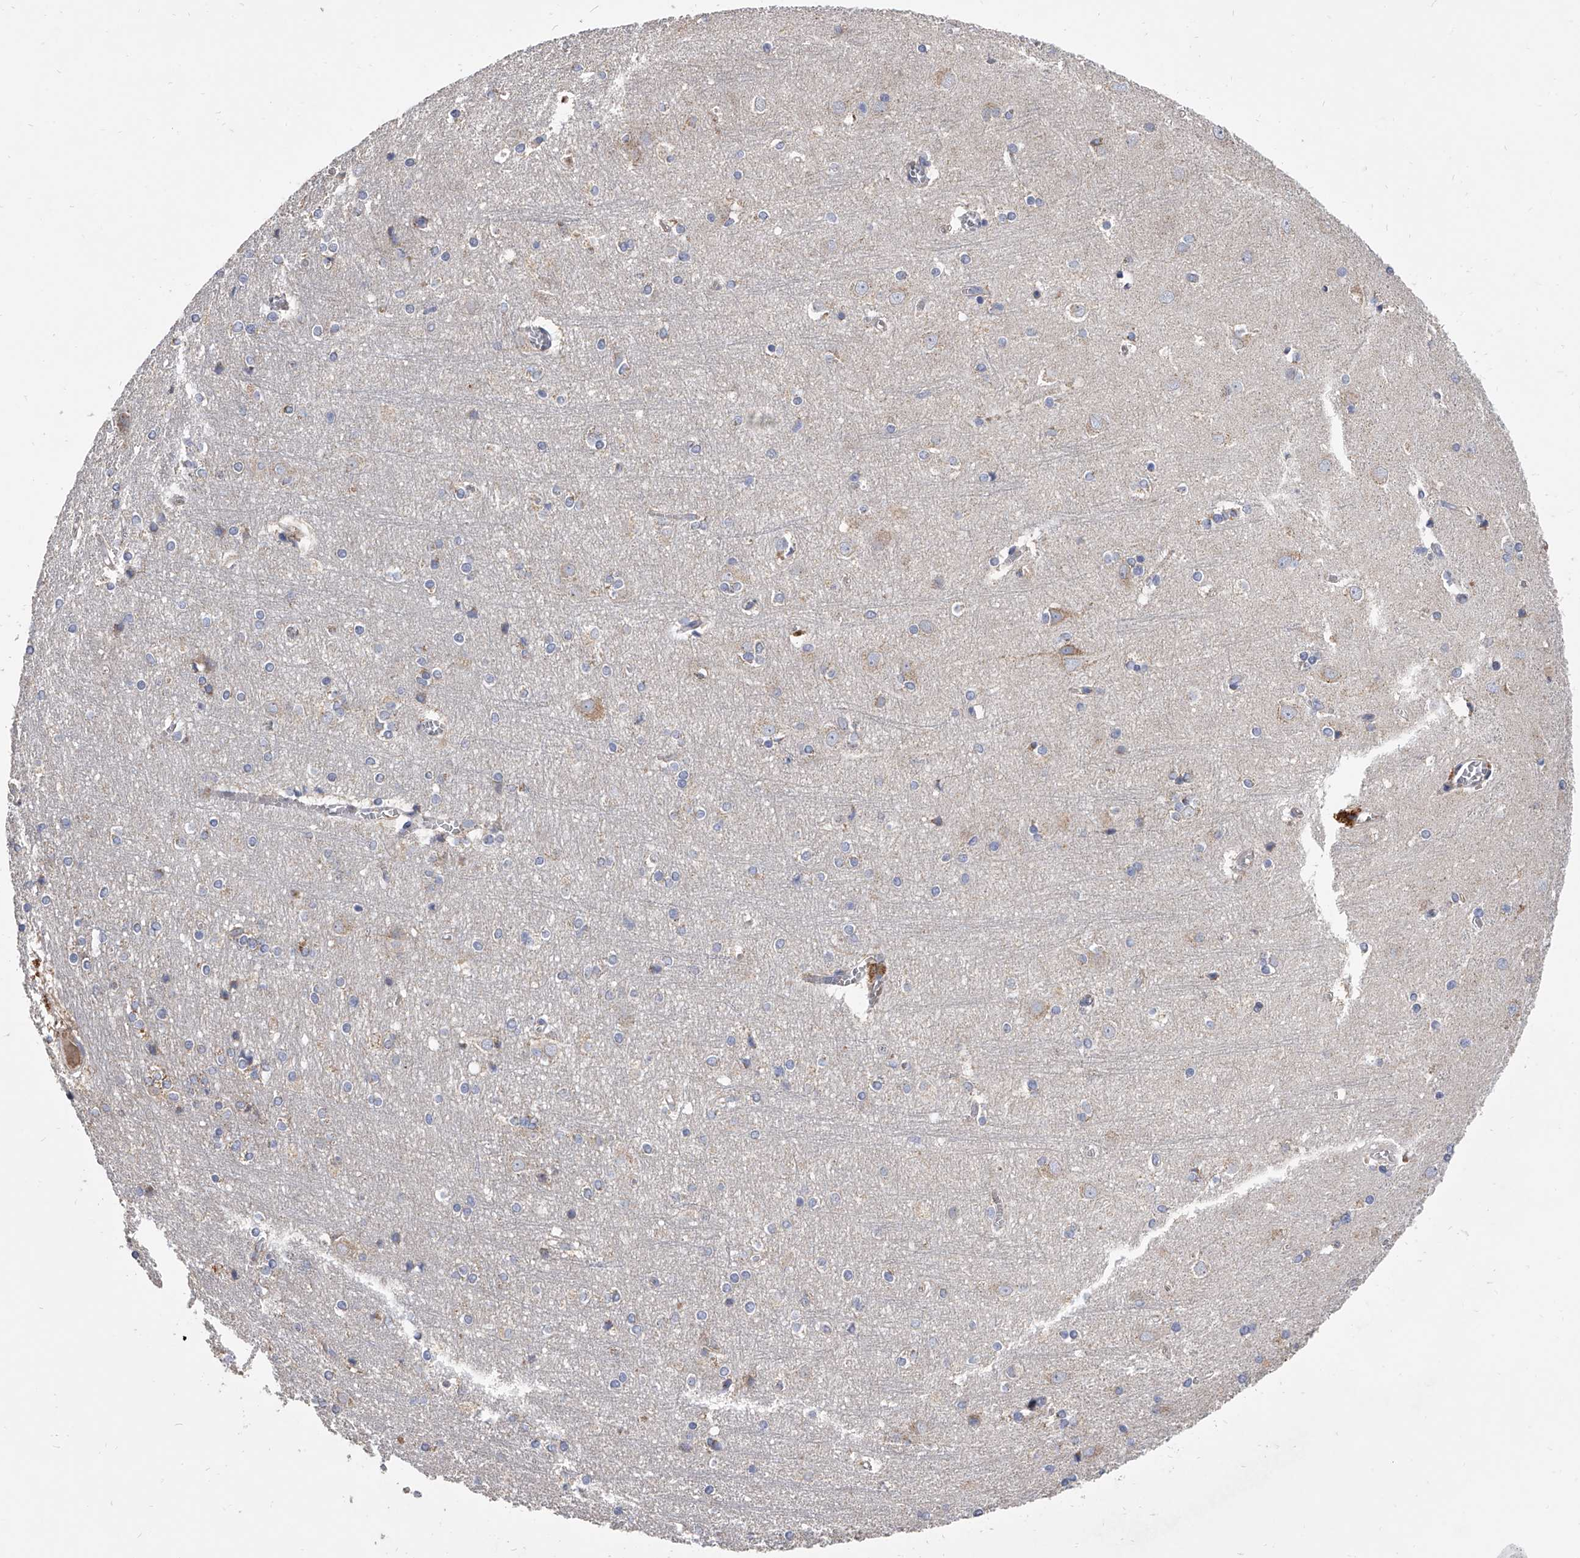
{"staining": {"intensity": "weak", "quantity": "25%-75%", "location": "cytoplasmic/membranous"}, "tissue": "cerebral cortex", "cell_type": "Endothelial cells", "image_type": "normal", "snomed": [{"axis": "morphology", "description": "Normal tissue, NOS"}, {"axis": "topography", "description": "Cerebral cortex"}], "caption": "Immunohistochemical staining of benign human cerebral cortex reveals weak cytoplasmic/membranous protein expression in about 25%-75% of endothelial cells.", "gene": "MRPL28", "patient": {"sex": "male", "age": 54}}